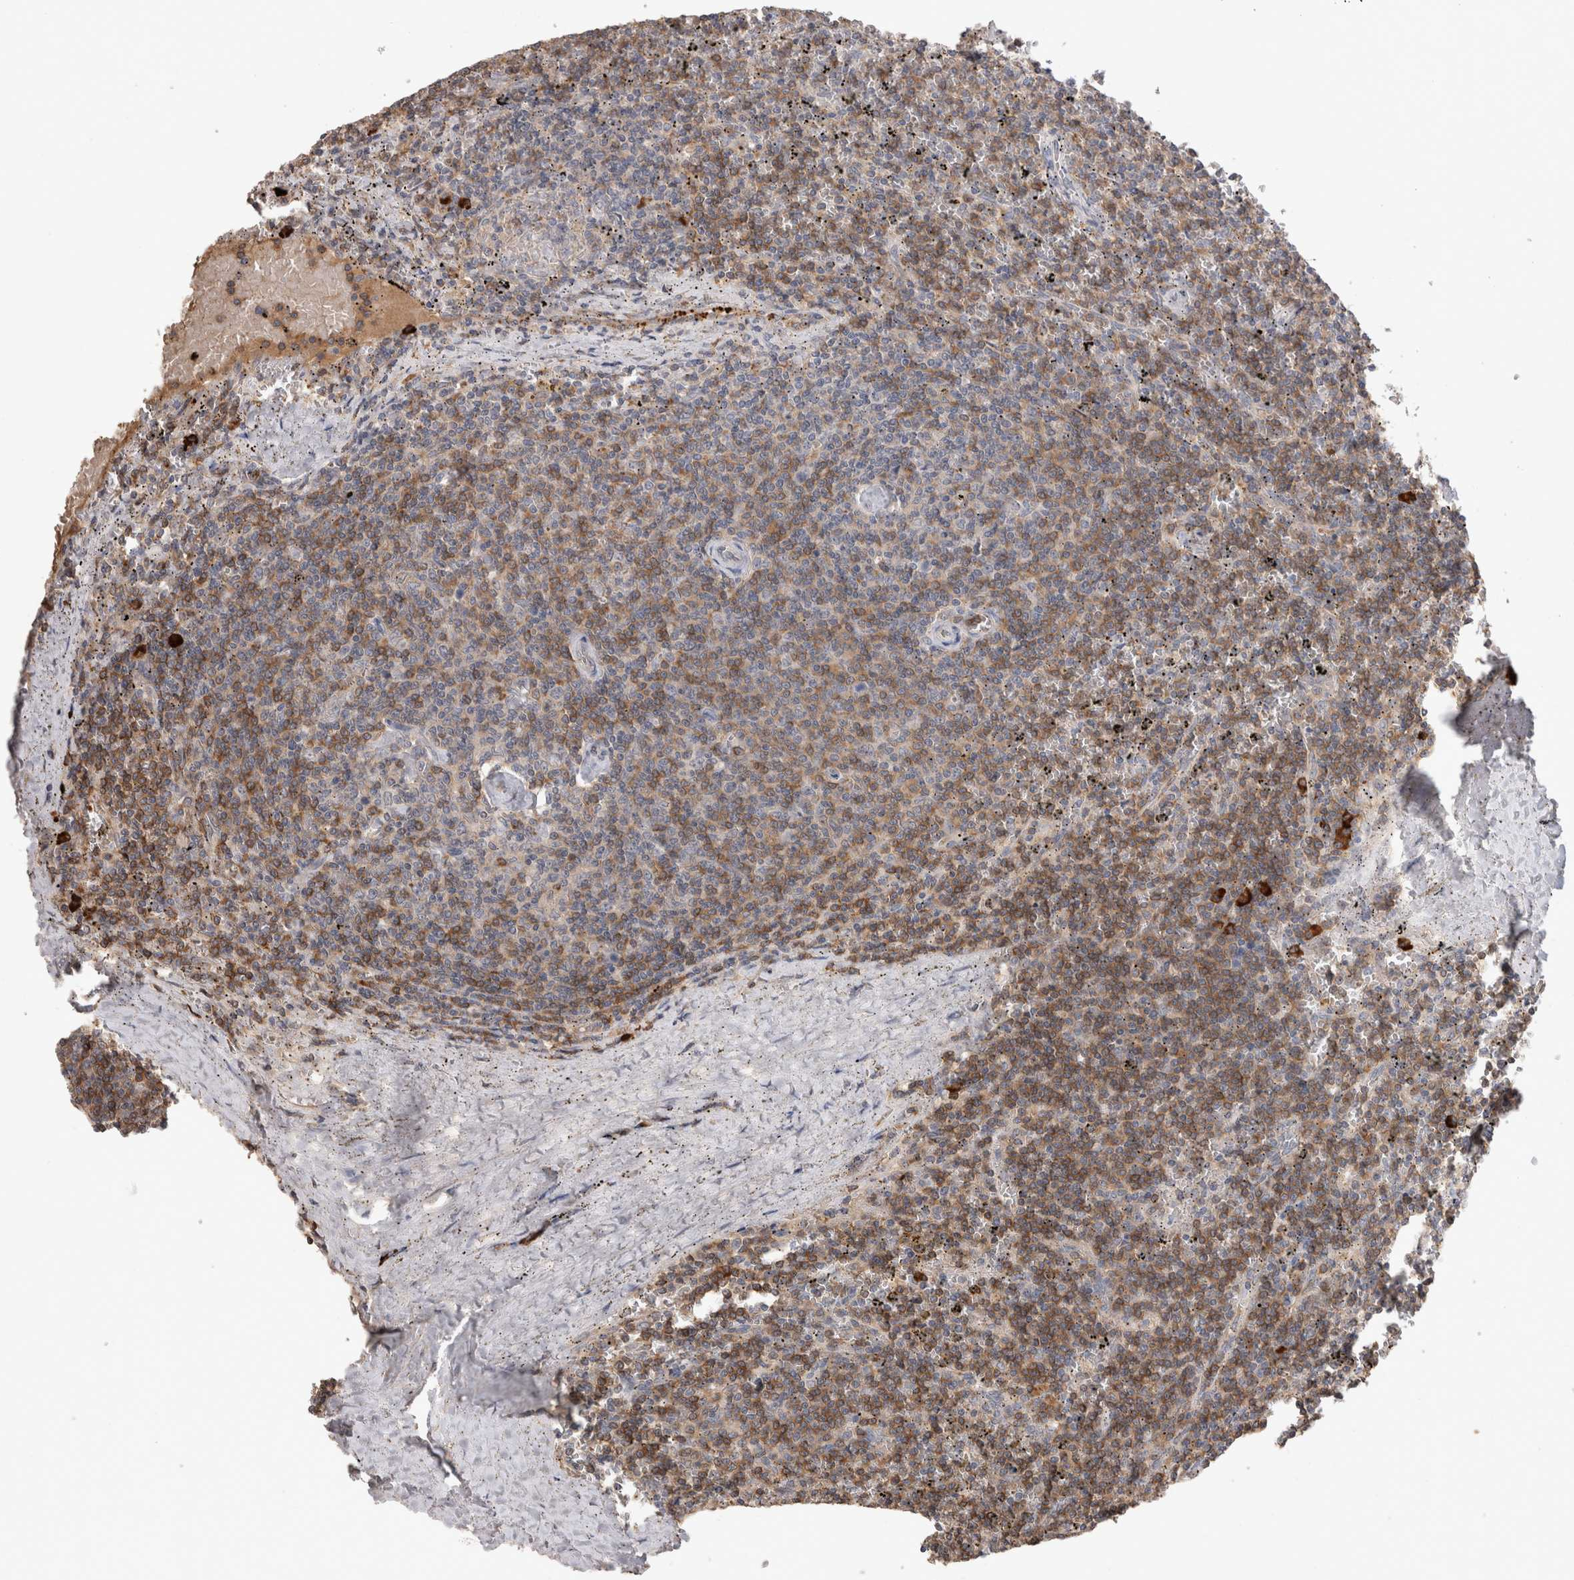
{"staining": {"intensity": "moderate", "quantity": "25%-75%", "location": "cytoplasmic/membranous"}, "tissue": "lymphoma", "cell_type": "Tumor cells", "image_type": "cancer", "snomed": [{"axis": "morphology", "description": "Malignant lymphoma, non-Hodgkin's type, Low grade"}, {"axis": "topography", "description": "Spleen"}], "caption": "This image shows immunohistochemistry (IHC) staining of human low-grade malignant lymphoma, non-Hodgkin's type, with medium moderate cytoplasmic/membranous expression in approximately 25%-75% of tumor cells.", "gene": "PPP3CC", "patient": {"sex": "female", "age": 50}}